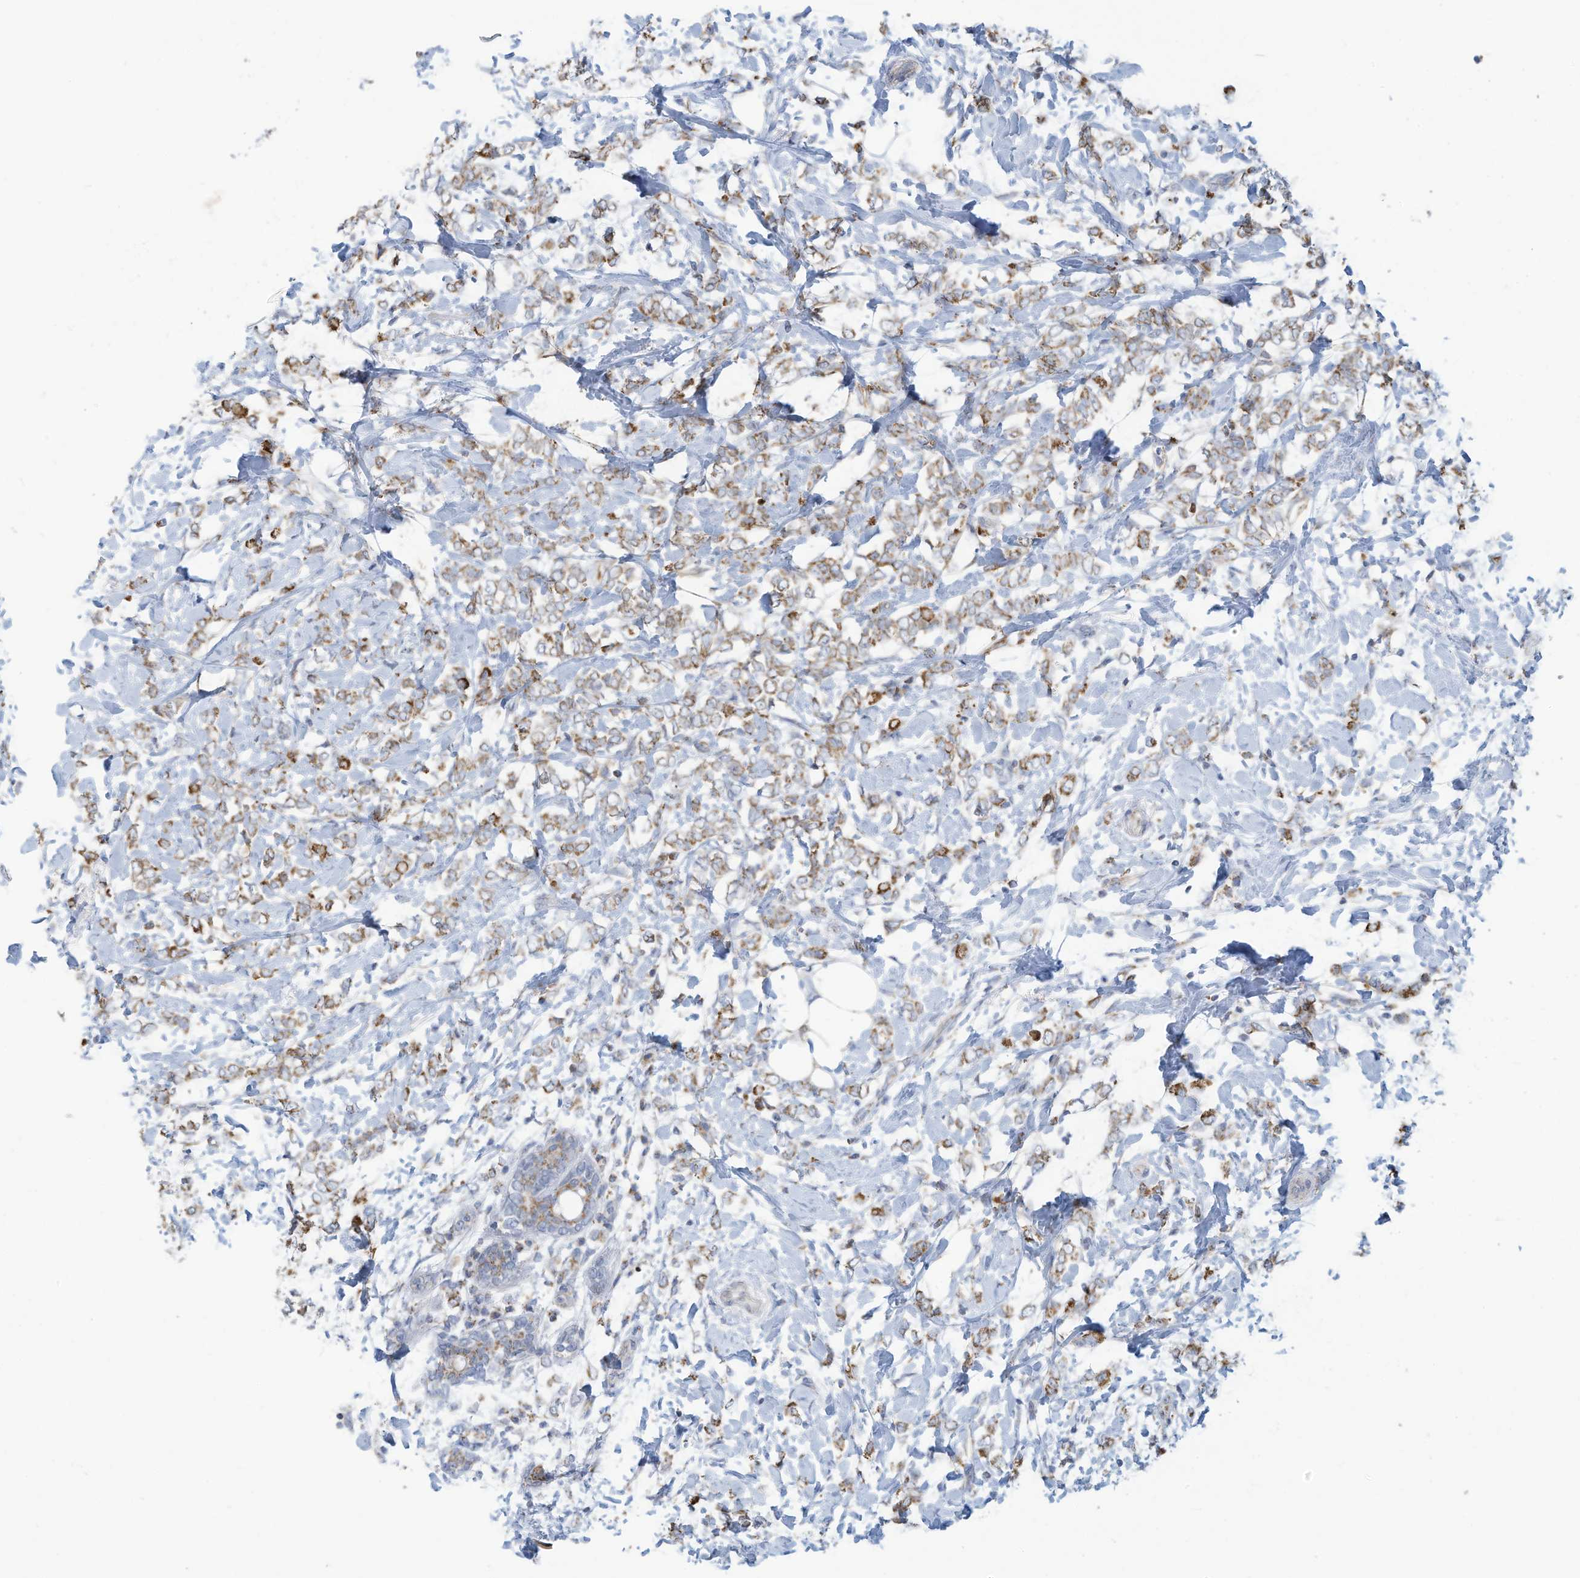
{"staining": {"intensity": "weak", "quantity": "25%-75%", "location": "cytoplasmic/membranous"}, "tissue": "breast cancer", "cell_type": "Tumor cells", "image_type": "cancer", "snomed": [{"axis": "morphology", "description": "Normal tissue, NOS"}, {"axis": "morphology", "description": "Lobular carcinoma"}, {"axis": "topography", "description": "Breast"}], "caption": "Weak cytoplasmic/membranous staining is present in approximately 25%-75% of tumor cells in breast cancer.", "gene": "NLN", "patient": {"sex": "female", "age": 47}}